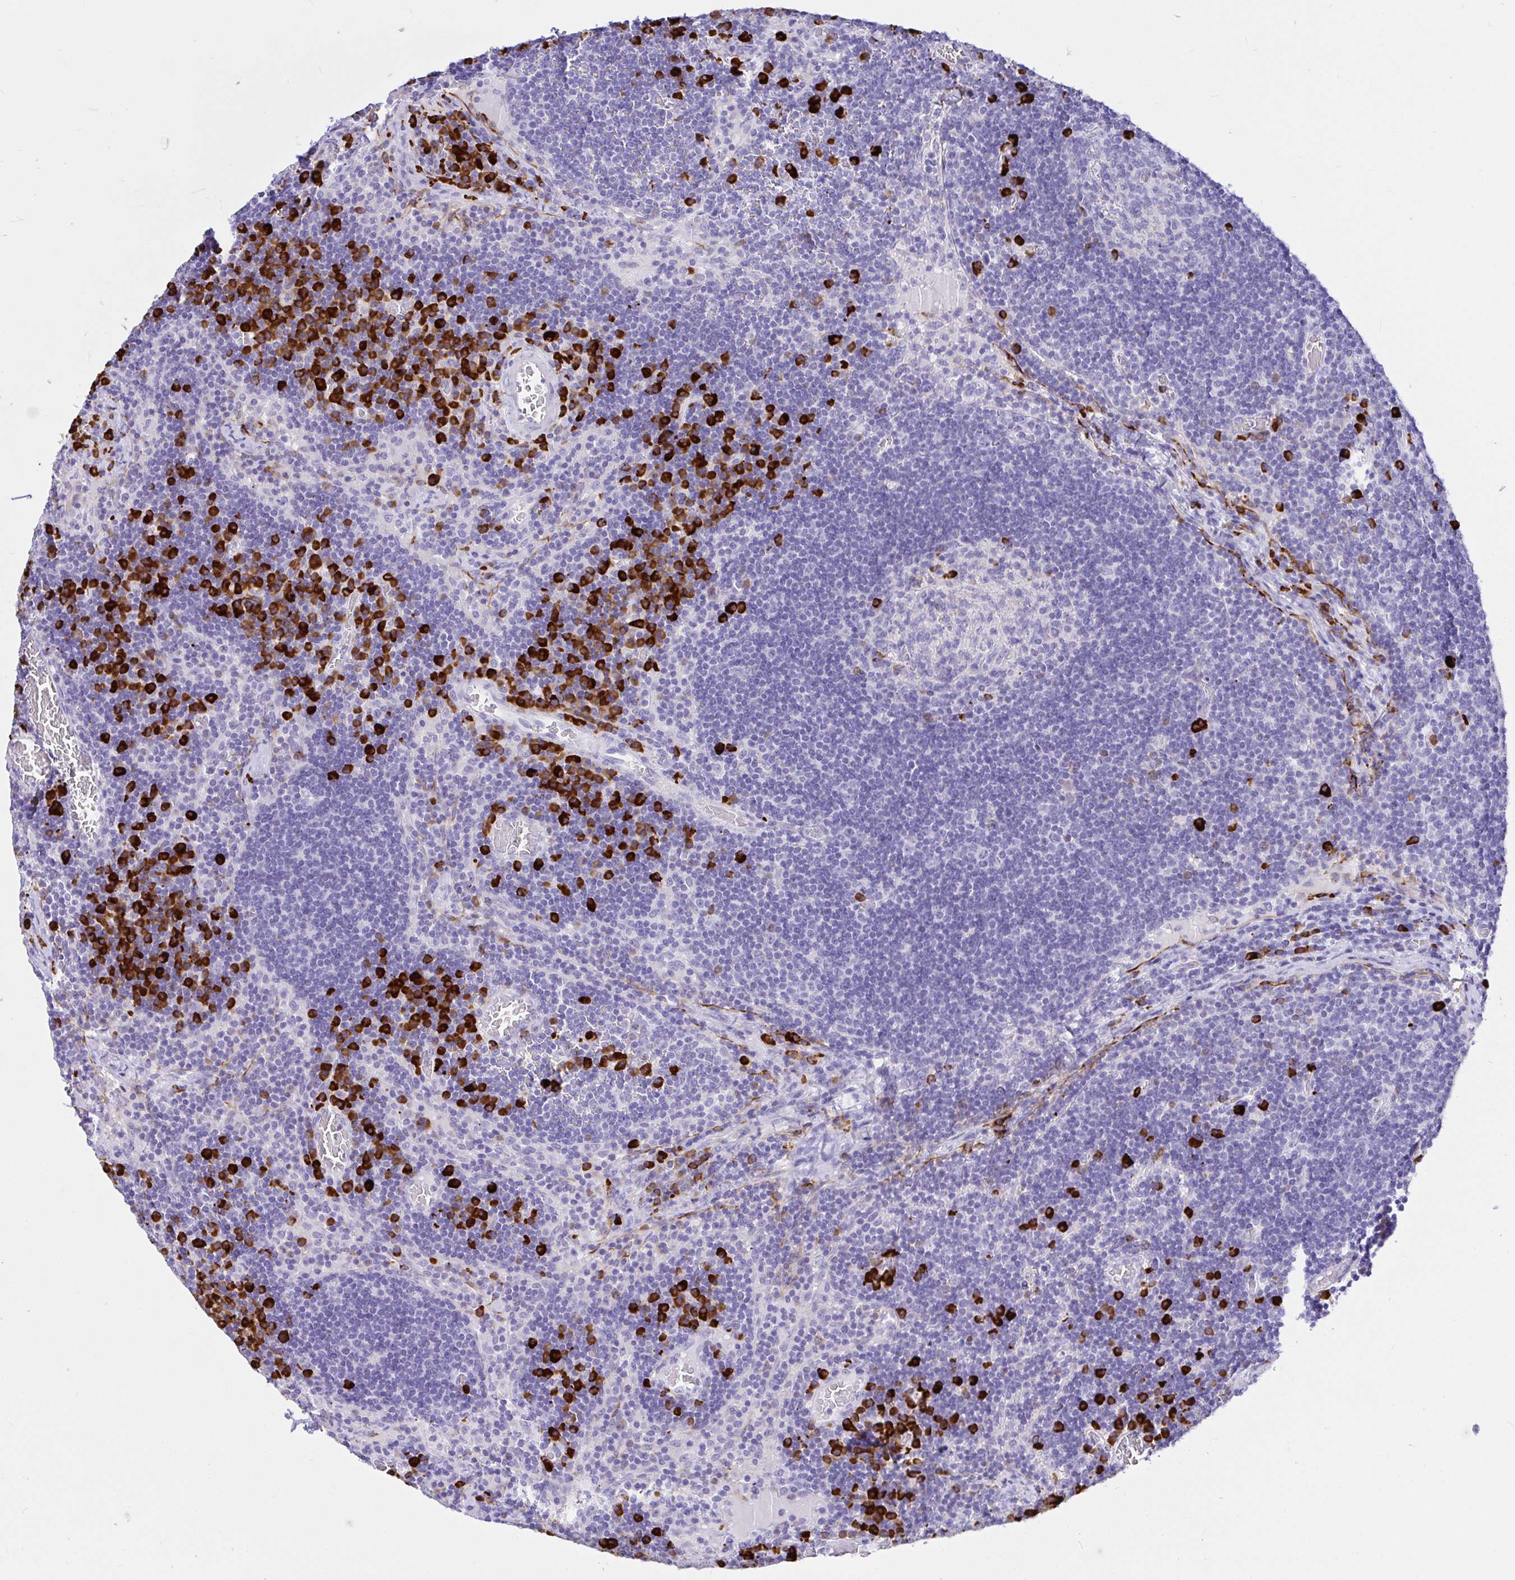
{"staining": {"intensity": "strong", "quantity": "<25%", "location": "cytoplasmic/membranous"}, "tissue": "lymph node", "cell_type": "Germinal center cells", "image_type": "normal", "snomed": [{"axis": "morphology", "description": "Normal tissue, NOS"}, {"axis": "topography", "description": "Lymph node"}], "caption": "Protein expression analysis of normal lymph node displays strong cytoplasmic/membranous expression in about <25% of germinal center cells. The staining was performed using DAB (3,3'-diaminobenzidine) to visualize the protein expression in brown, while the nuclei were stained in blue with hematoxylin (Magnification: 20x).", "gene": "CCDC62", "patient": {"sex": "male", "age": 67}}